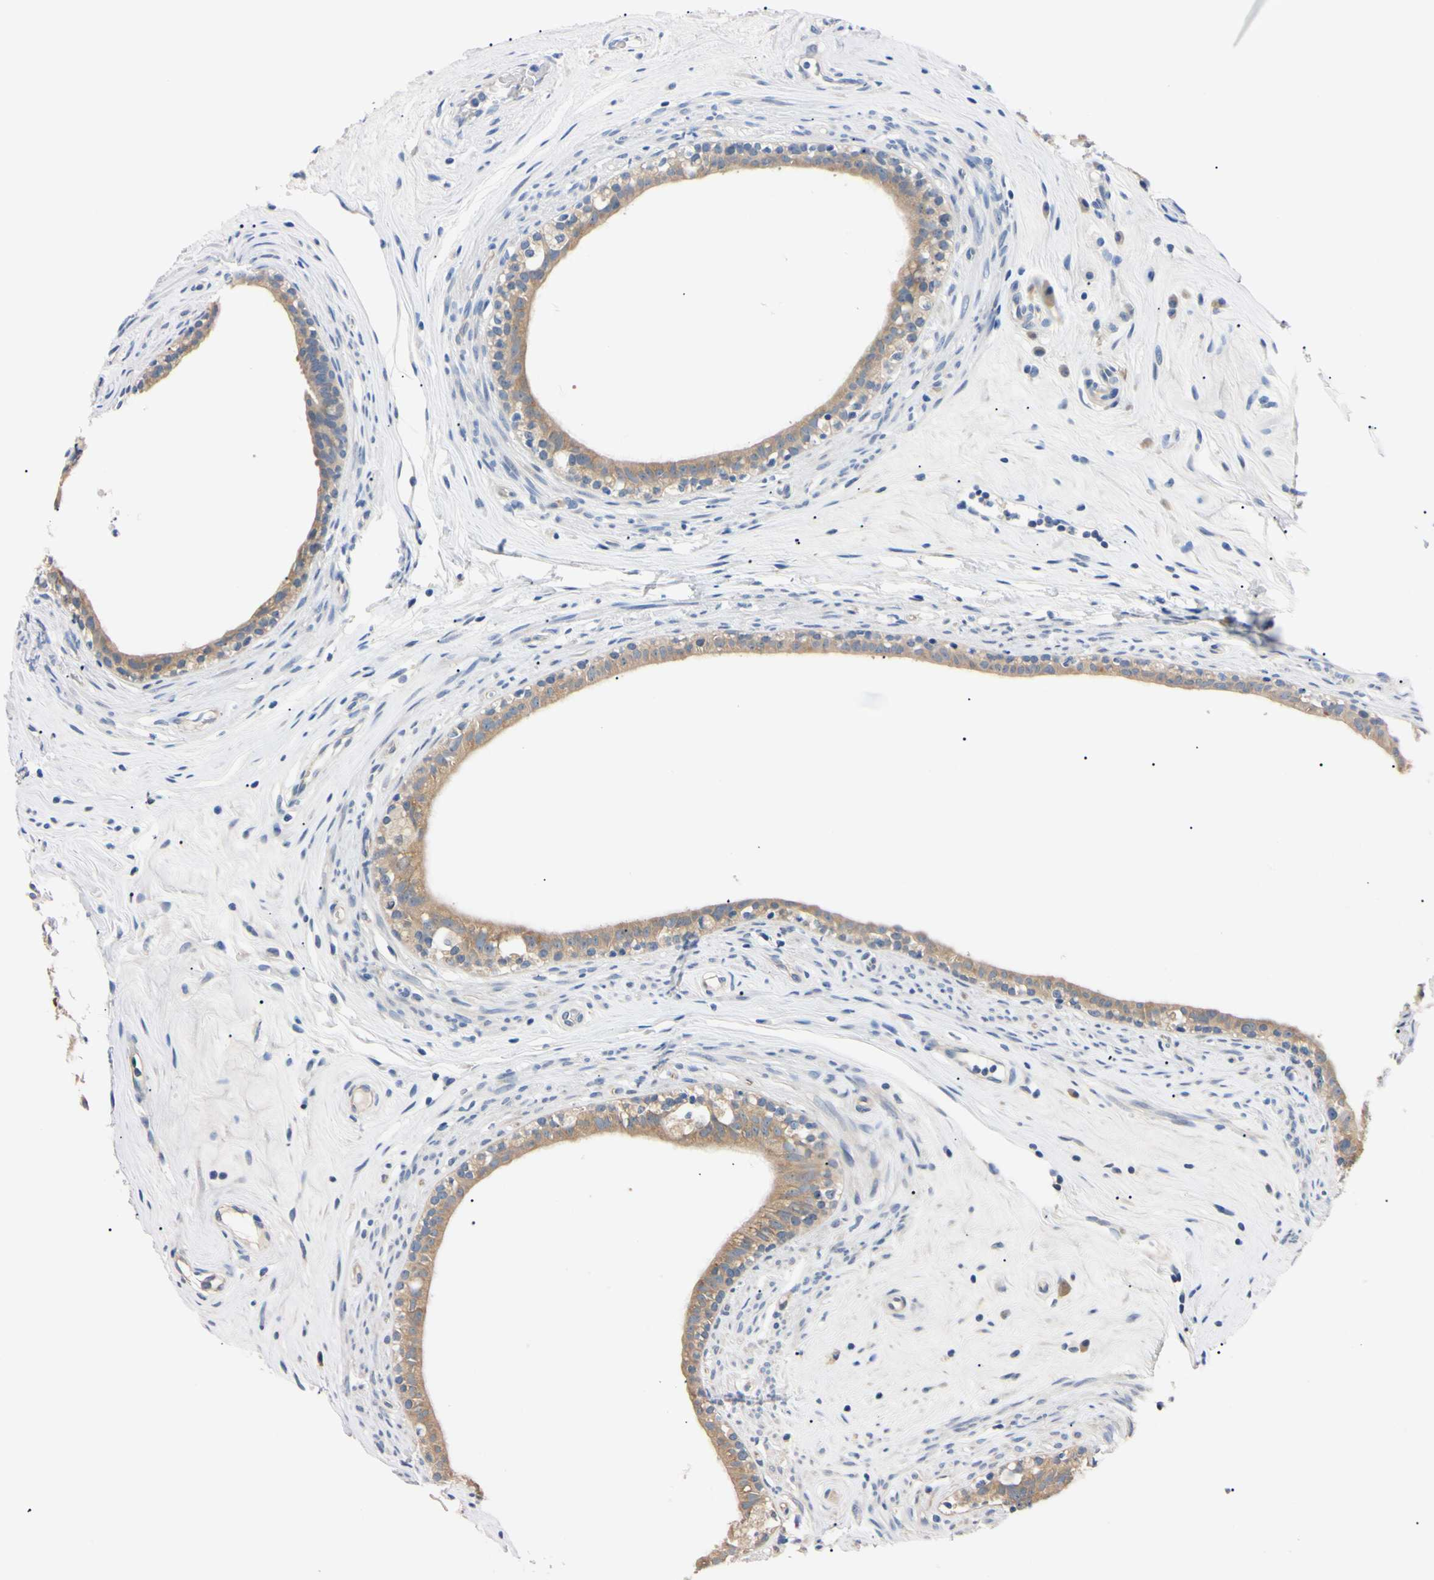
{"staining": {"intensity": "moderate", "quantity": "25%-75%", "location": "cytoplasmic/membranous"}, "tissue": "epididymis", "cell_type": "Glandular cells", "image_type": "normal", "snomed": [{"axis": "morphology", "description": "Normal tissue, NOS"}, {"axis": "morphology", "description": "Inflammation, NOS"}, {"axis": "topography", "description": "Epididymis"}], "caption": "Glandular cells display medium levels of moderate cytoplasmic/membranous positivity in about 25%-75% of cells in benign epididymis. (IHC, brightfield microscopy, high magnification).", "gene": "RARS1", "patient": {"sex": "male", "age": 84}}